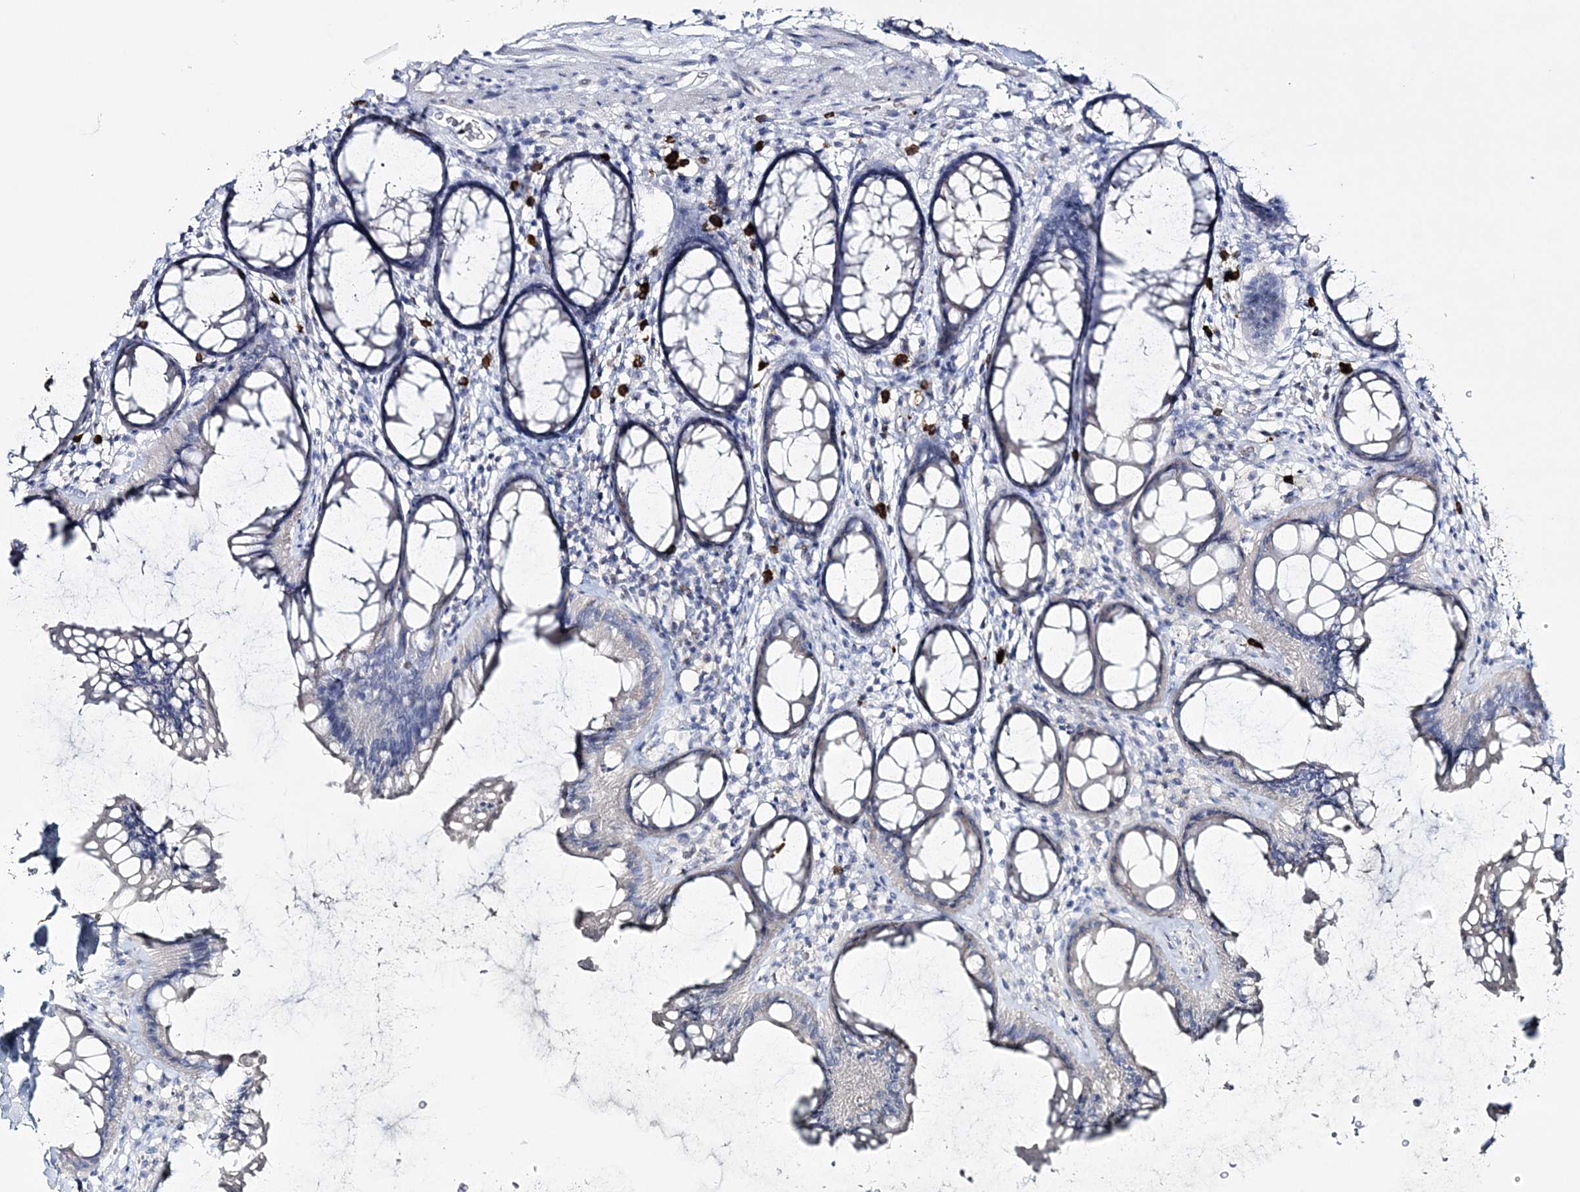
{"staining": {"intensity": "negative", "quantity": "none", "location": "none"}, "tissue": "colon", "cell_type": "Endothelial cells", "image_type": "normal", "snomed": [{"axis": "morphology", "description": "Normal tissue, NOS"}, {"axis": "topography", "description": "Colon"}], "caption": "Normal colon was stained to show a protein in brown. There is no significant staining in endothelial cells.", "gene": "WDSUB1", "patient": {"sex": "female", "age": 82}}